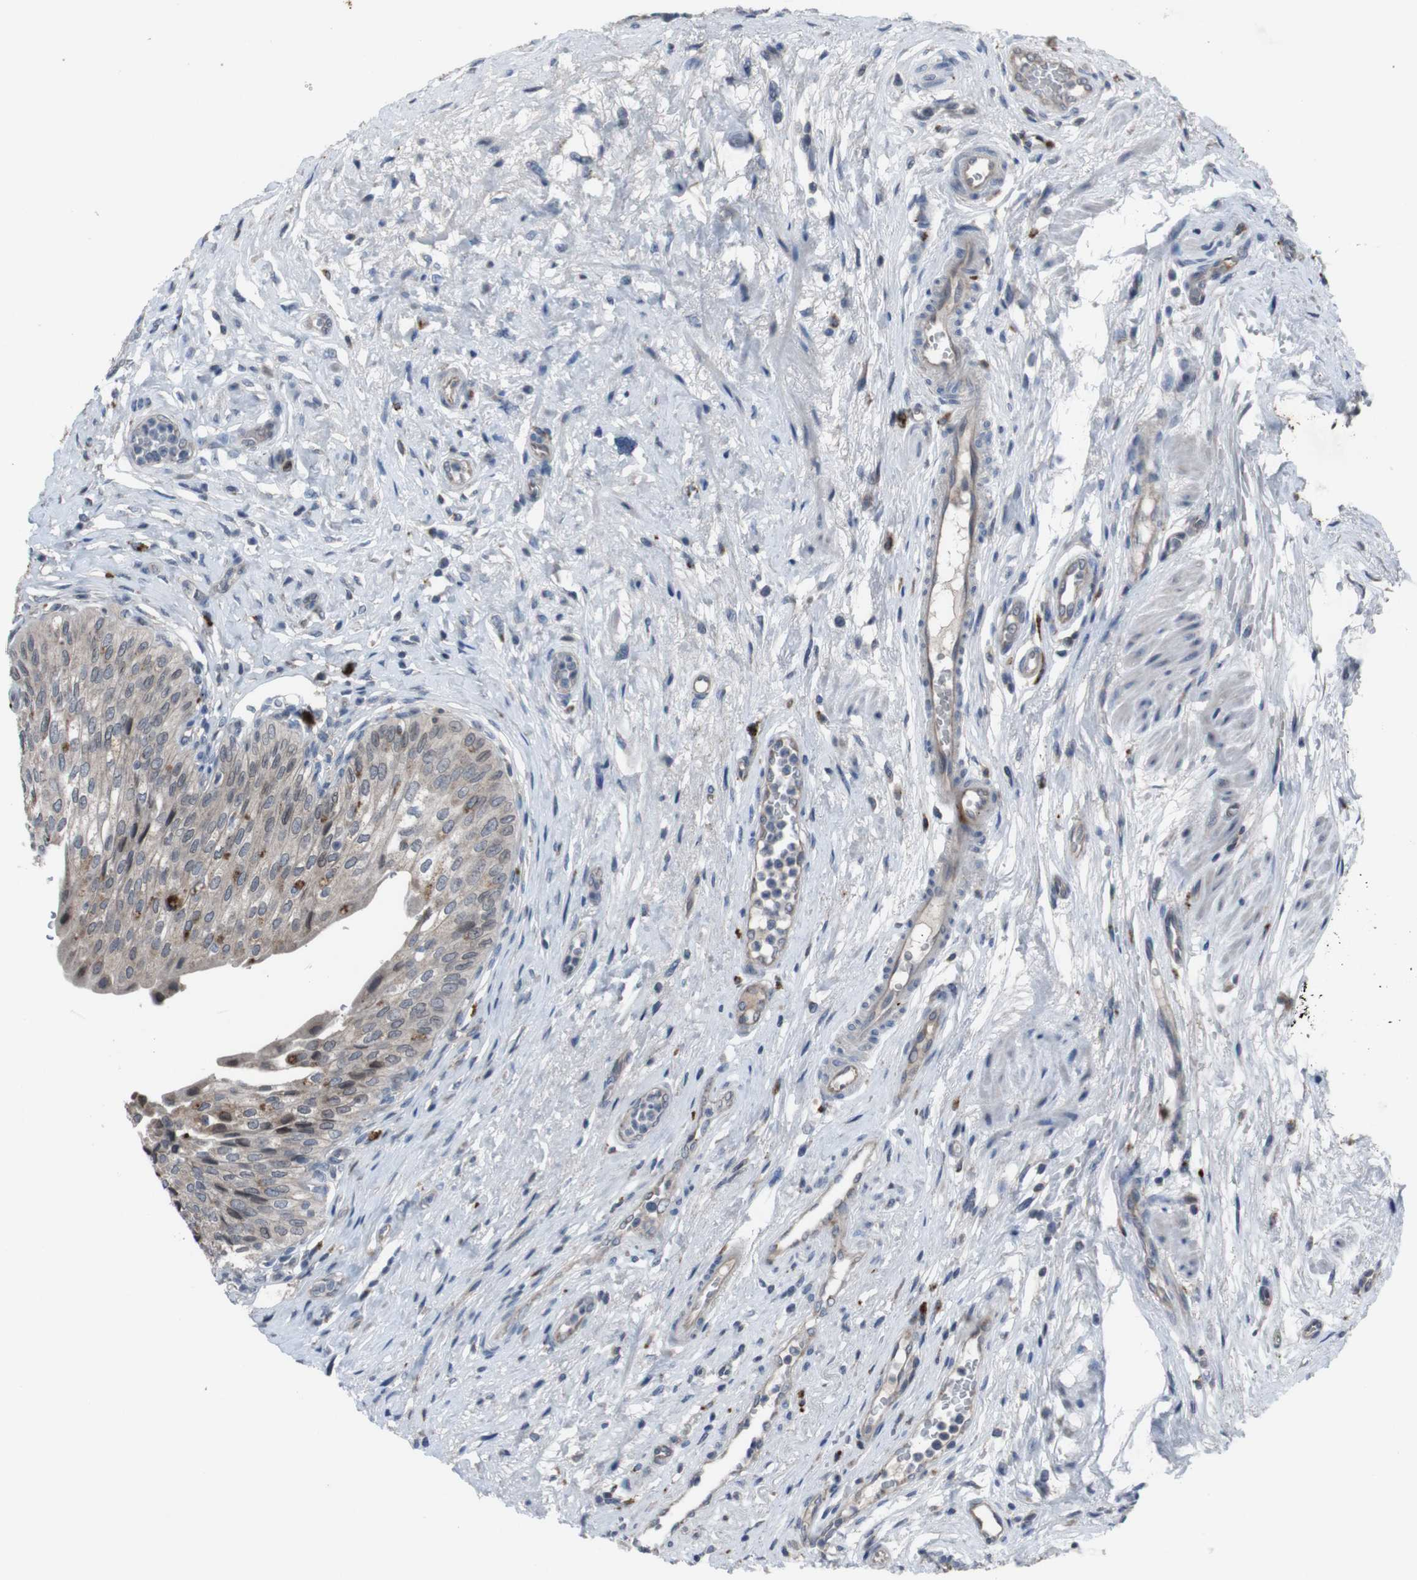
{"staining": {"intensity": "weak", "quantity": "25%-75%", "location": "cytoplasmic/membranous"}, "tissue": "urinary bladder", "cell_type": "Urothelial cells", "image_type": "normal", "snomed": [{"axis": "morphology", "description": "Normal tissue, NOS"}, {"axis": "topography", "description": "Urinary bladder"}], "caption": "Protein expression analysis of benign human urinary bladder reveals weak cytoplasmic/membranous expression in about 25%-75% of urothelial cells. The protein is shown in brown color, while the nuclei are stained blue.", "gene": "EFNA5", "patient": {"sex": "male", "age": 46}}